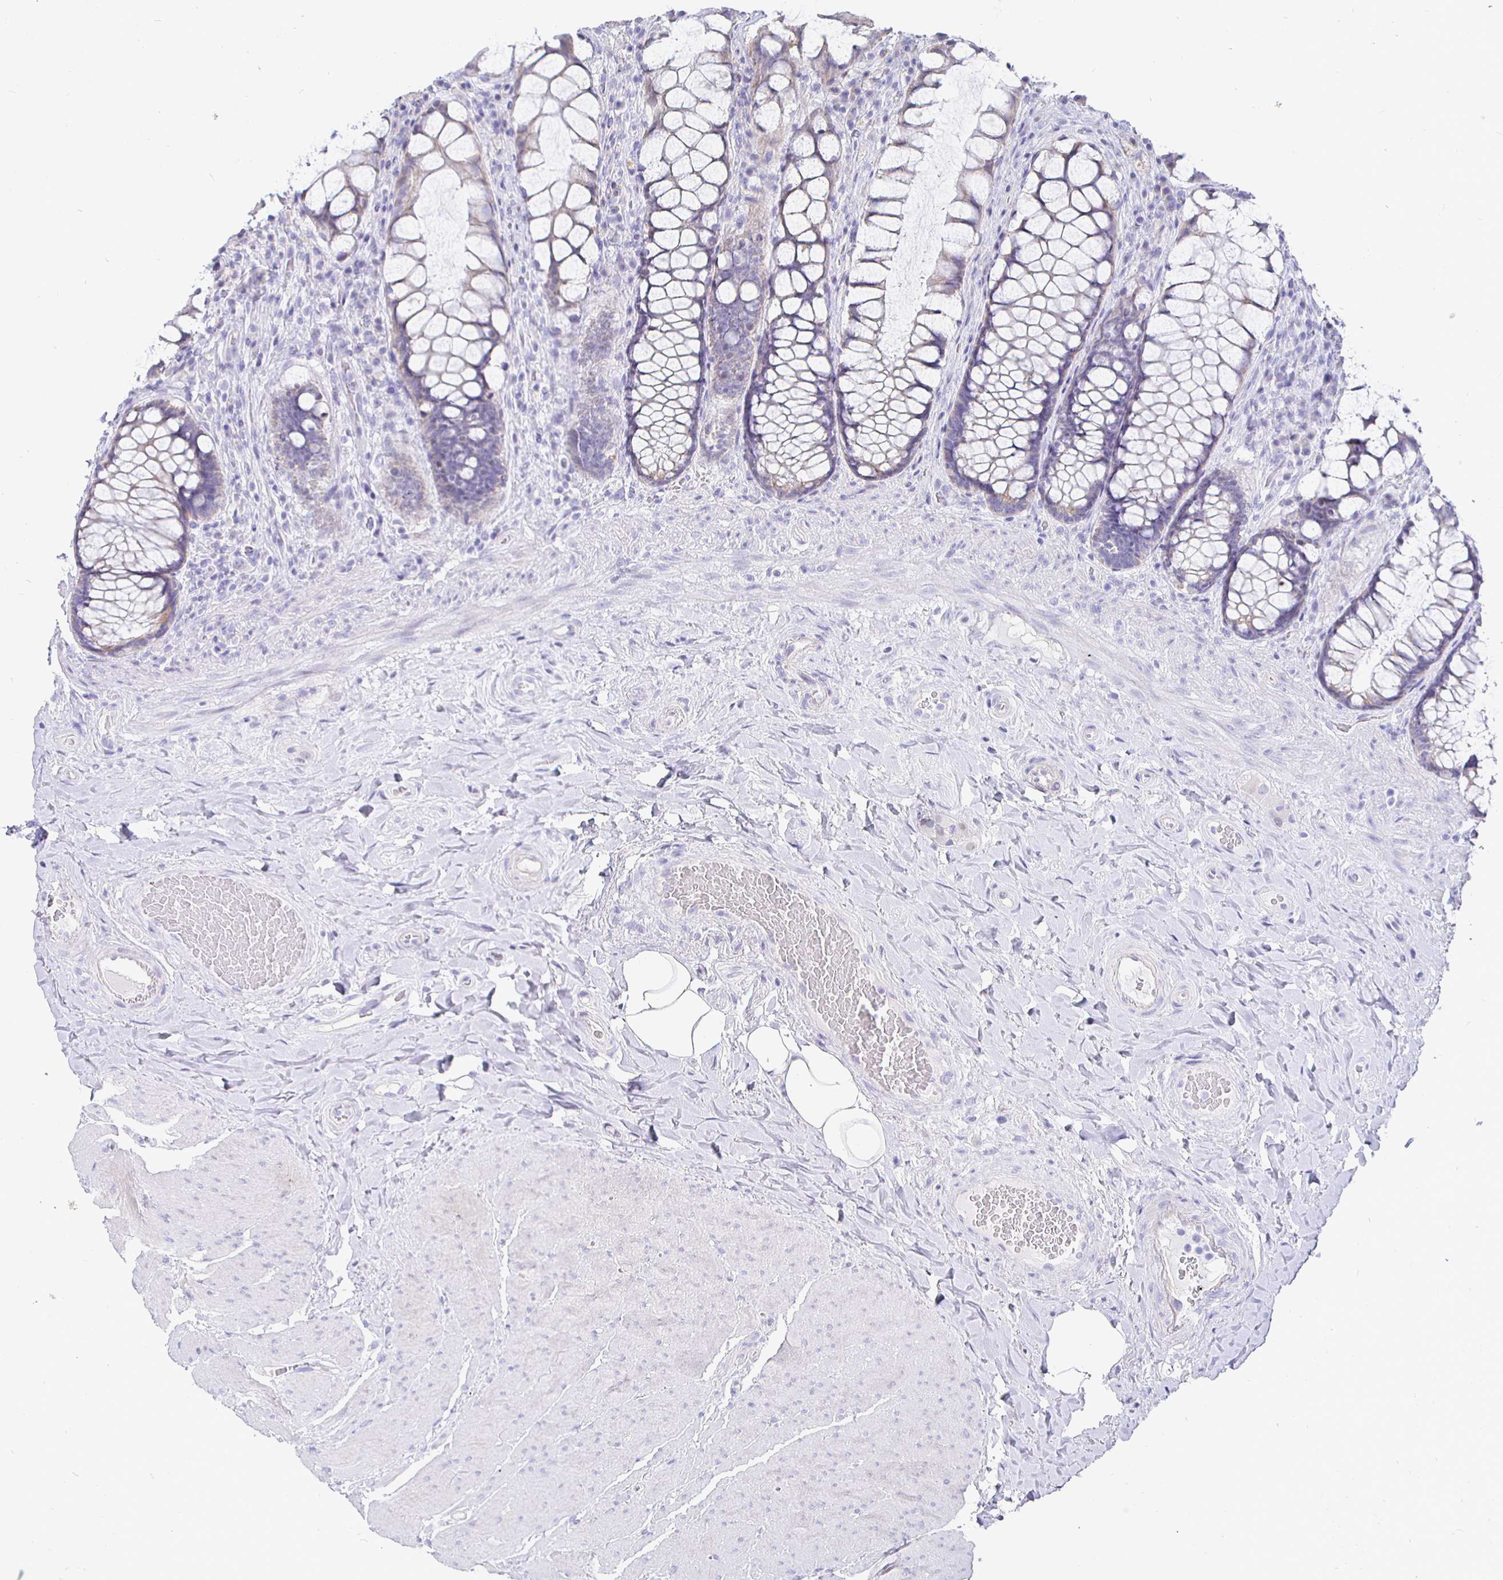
{"staining": {"intensity": "weak", "quantity": "<25%", "location": "cytoplasmic/membranous"}, "tissue": "rectum", "cell_type": "Glandular cells", "image_type": "normal", "snomed": [{"axis": "morphology", "description": "Normal tissue, NOS"}, {"axis": "topography", "description": "Rectum"}], "caption": "DAB (3,3'-diaminobenzidine) immunohistochemical staining of benign human rectum displays no significant staining in glandular cells.", "gene": "CR2", "patient": {"sex": "female", "age": 58}}